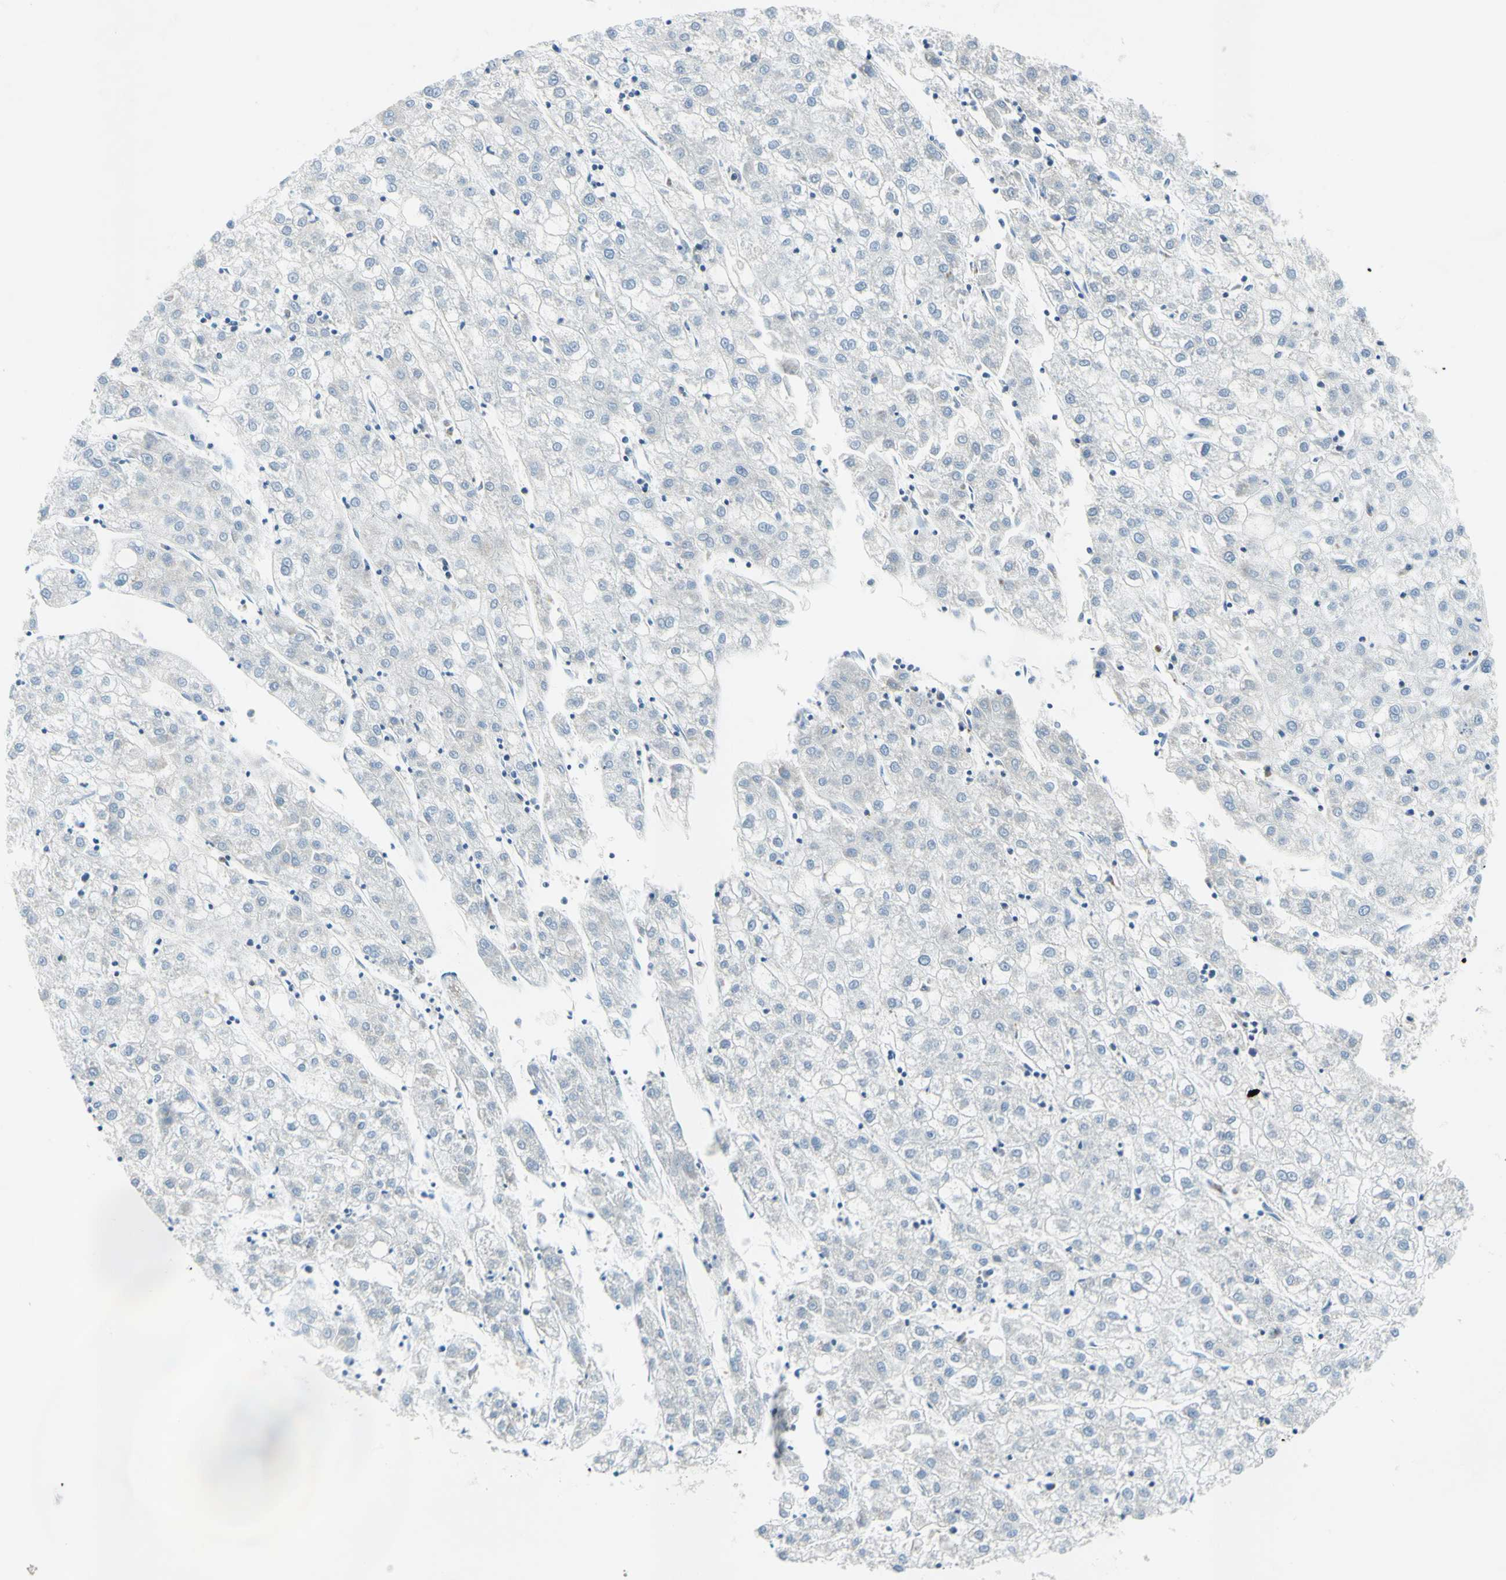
{"staining": {"intensity": "negative", "quantity": "none", "location": "none"}, "tissue": "liver cancer", "cell_type": "Tumor cells", "image_type": "cancer", "snomed": [{"axis": "morphology", "description": "Carcinoma, Hepatocellular, NOS"}, {"axis": "topography", "description": "Liver"}], "caption": "Liver hepatocellular carcinoma was stained to show a protein in brown. There is no significant staining in tumor cells.", "gene": "MFF", "patient": {"sex": "male", "age": 72}}